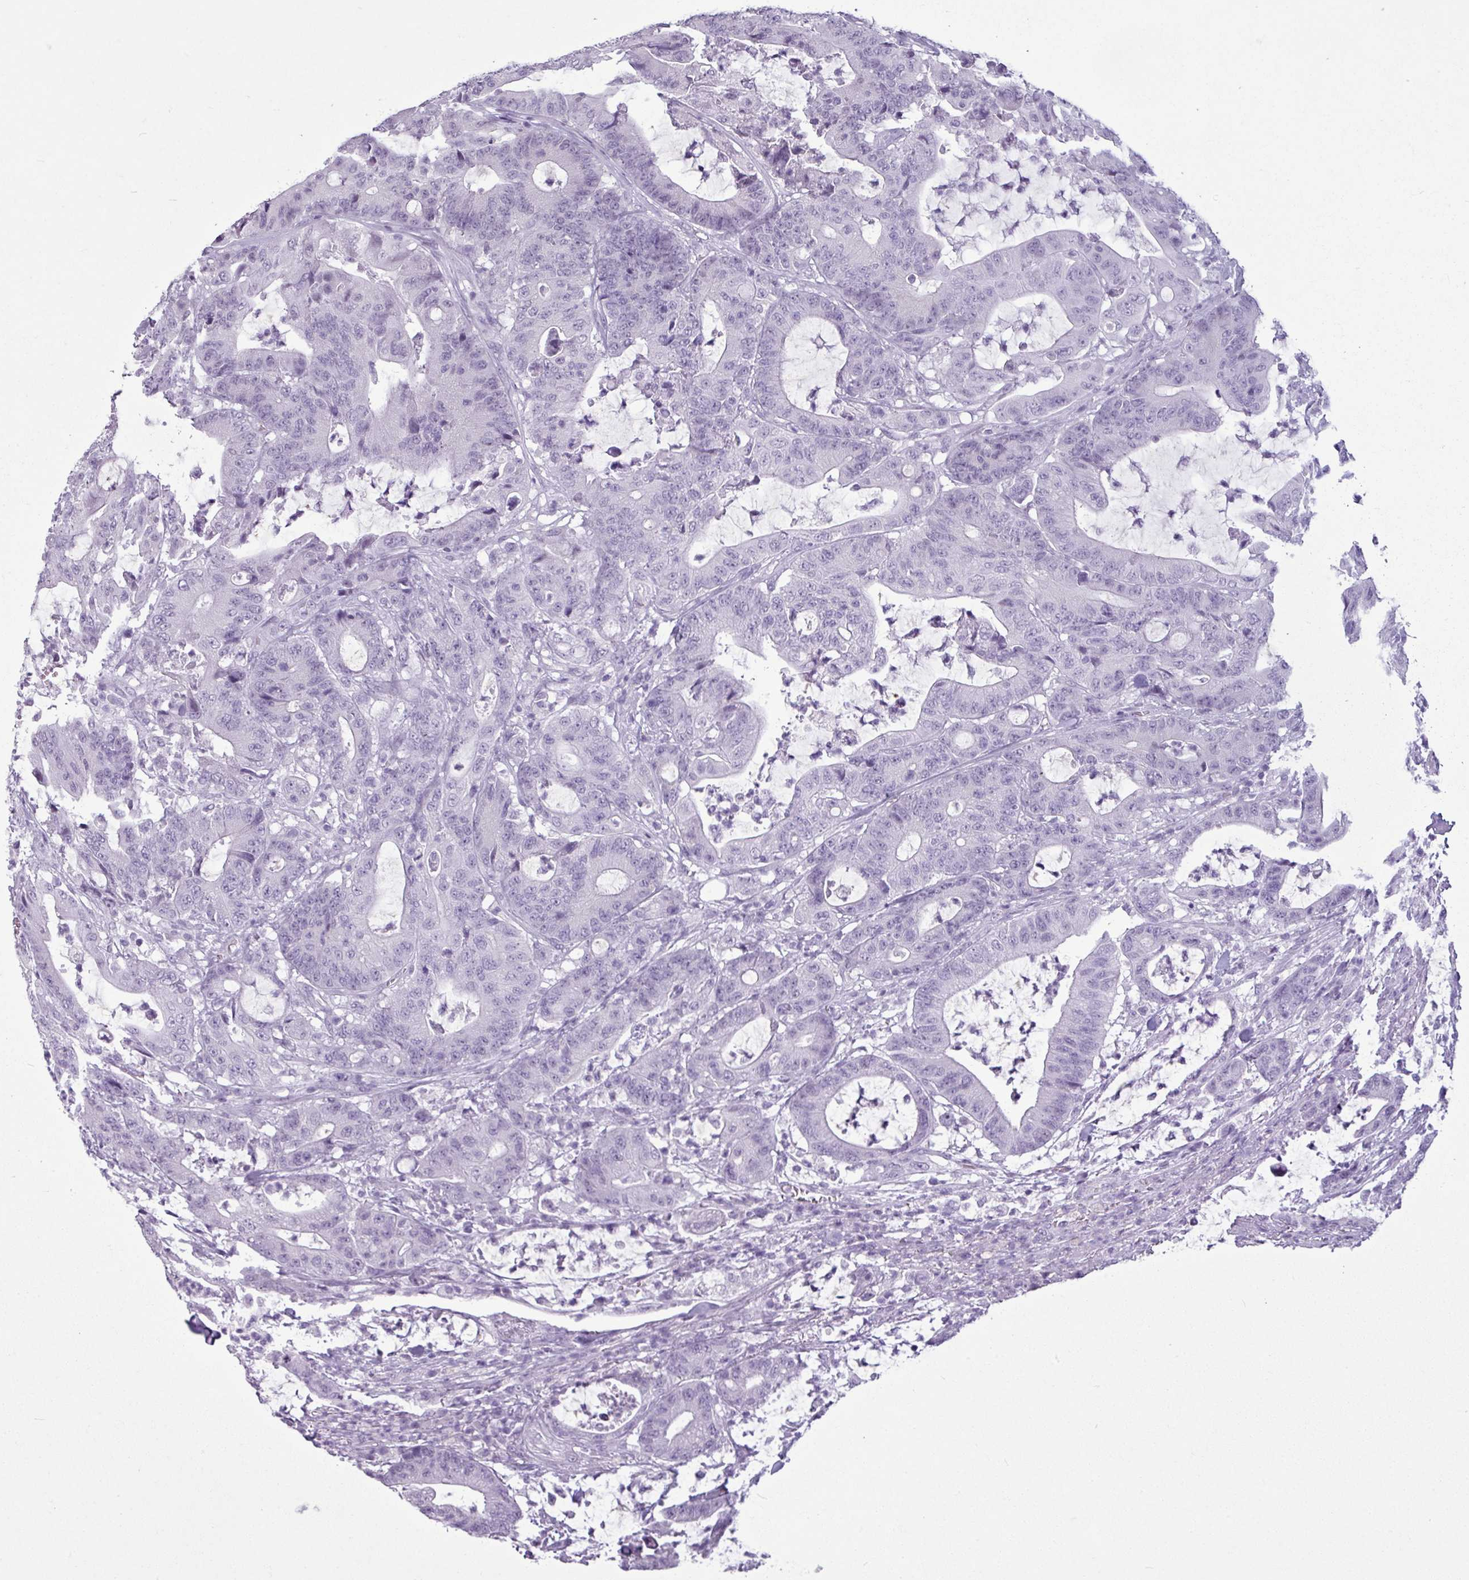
{"staining": {"intensity": "negative", "quantity": "none", "location": "none"}, "tissue": "colorectal cancer", "cell_type": "Tumor cells", "image_type": "cancer", "snomed": [{"axis": "morphology", "description": "Adenocarcinoma, NOS"}, {"axis": "topography", "description": "Colon"}], "caption": "An immunohistochemistry (IHC) image of colorectal cancer (adenocarcinoma) is shown. There is no staining in tumor cells of colorectal cancer (adenocarcinoma).", "gene": "AMY2A", "patient": {"sex": "female", "age": 84}}